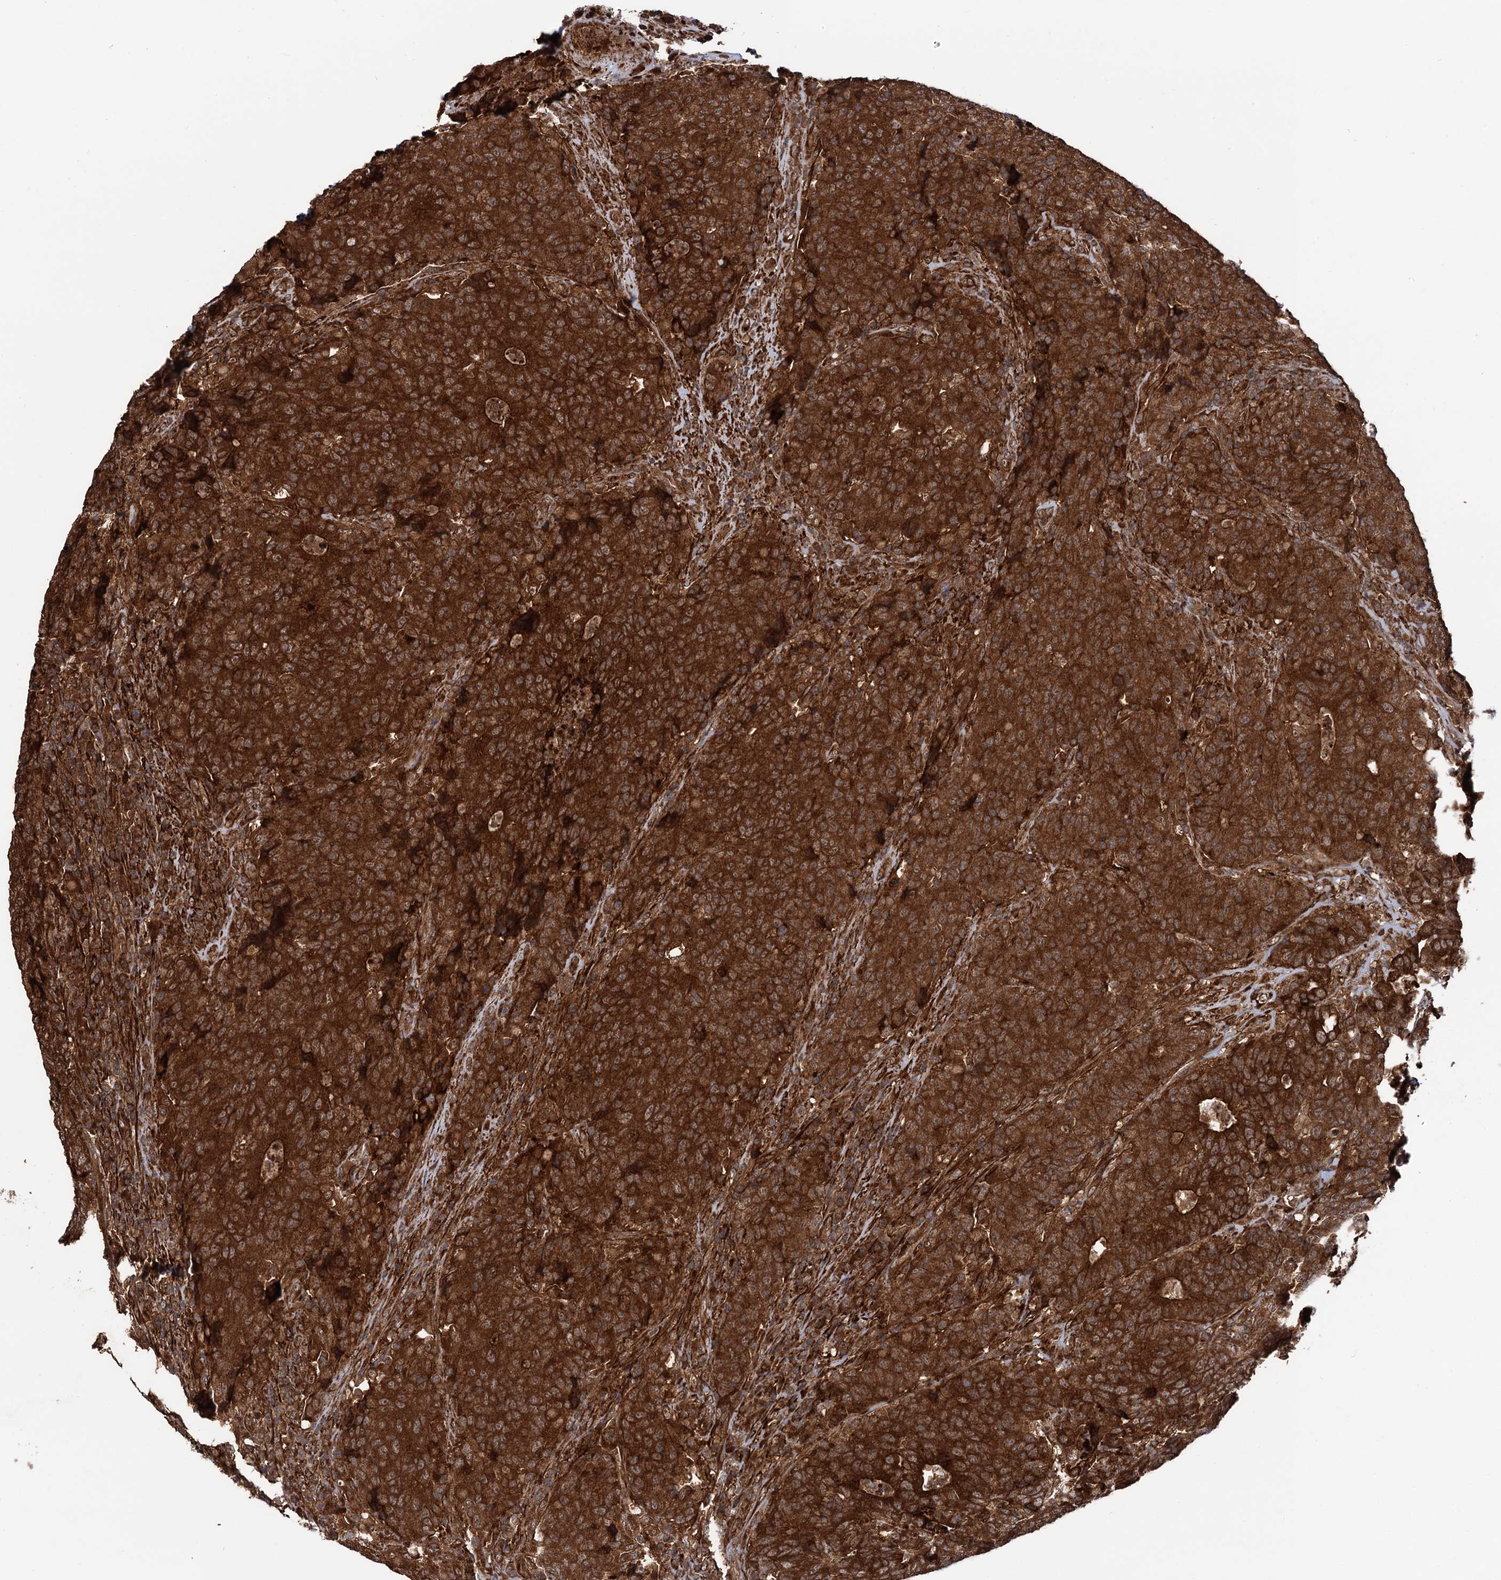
{"staining": {"intensity": "strong", "quantity": ">75%", "location": "cytoplasmic/membranous"}, "tissue": "colorectal cancer", "cell_type": "Tumor cells", "image_type": "cancer", "snomed": [{"axis": "morphology", "description": "Adenocarcinoma, NOS"}, {"axis": "topography", "description": "Colon"}], "caption": "Protein staining by IHC reveals strong cytoplasmic/membranous staining in about >75% of tumor cells in colorectal cancer (adenocarcinoma).", "gene": "ATP8B4", "patient": {"sex": "female", "age": 75}}